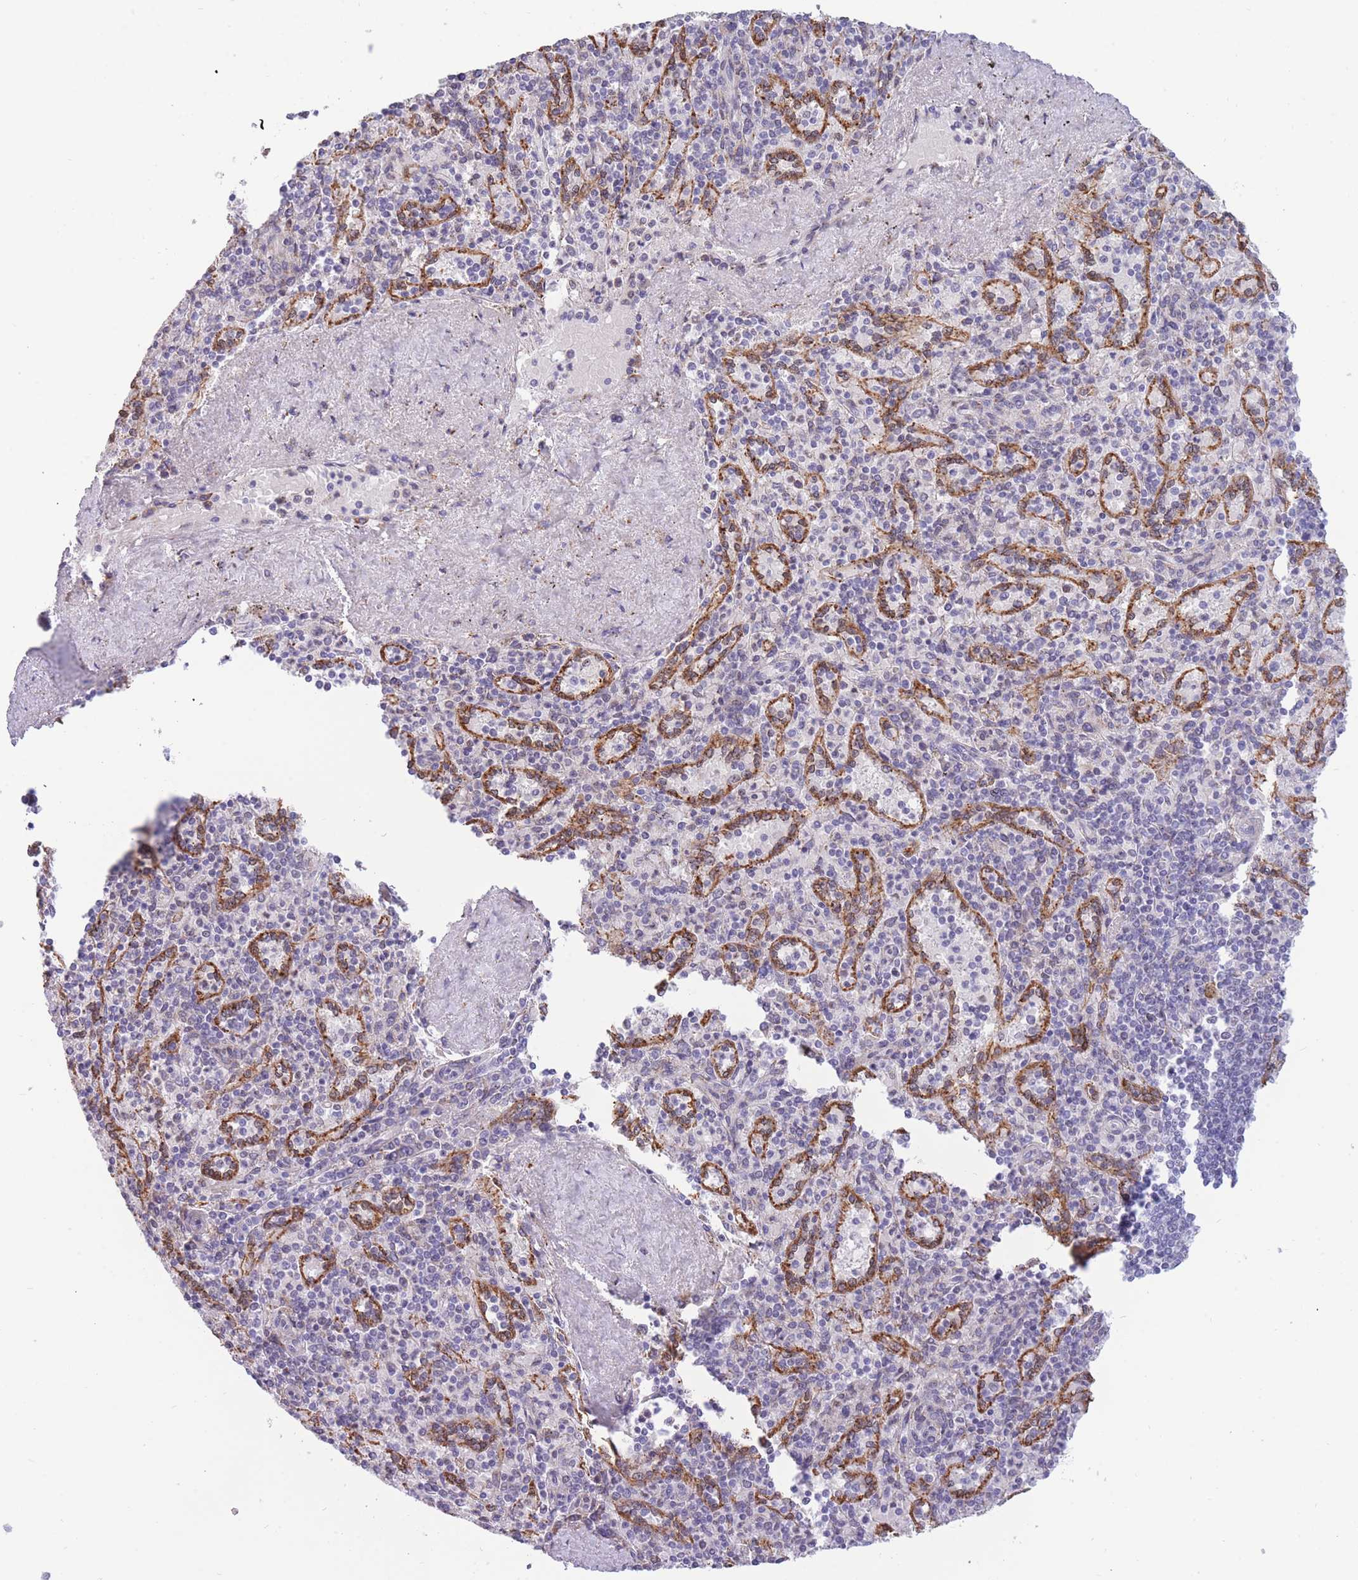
{"staining": {"intensity": "weak", "quantity": "<25%", "location": "nuclear"}, "tissue": "spleen", "cell_type": "Cells in red pulp", "image_type": "normal", "snomed": [{"axis": "morphology", "description": "Normal tissue, NOS"}, {"axis": "topography", "description": "Spleen"}], "caption": "Cells in red pulp show no significant staining in benign spleen.", "gene": "FAM153A", "patient": {"sex": "male", "age": 82}}